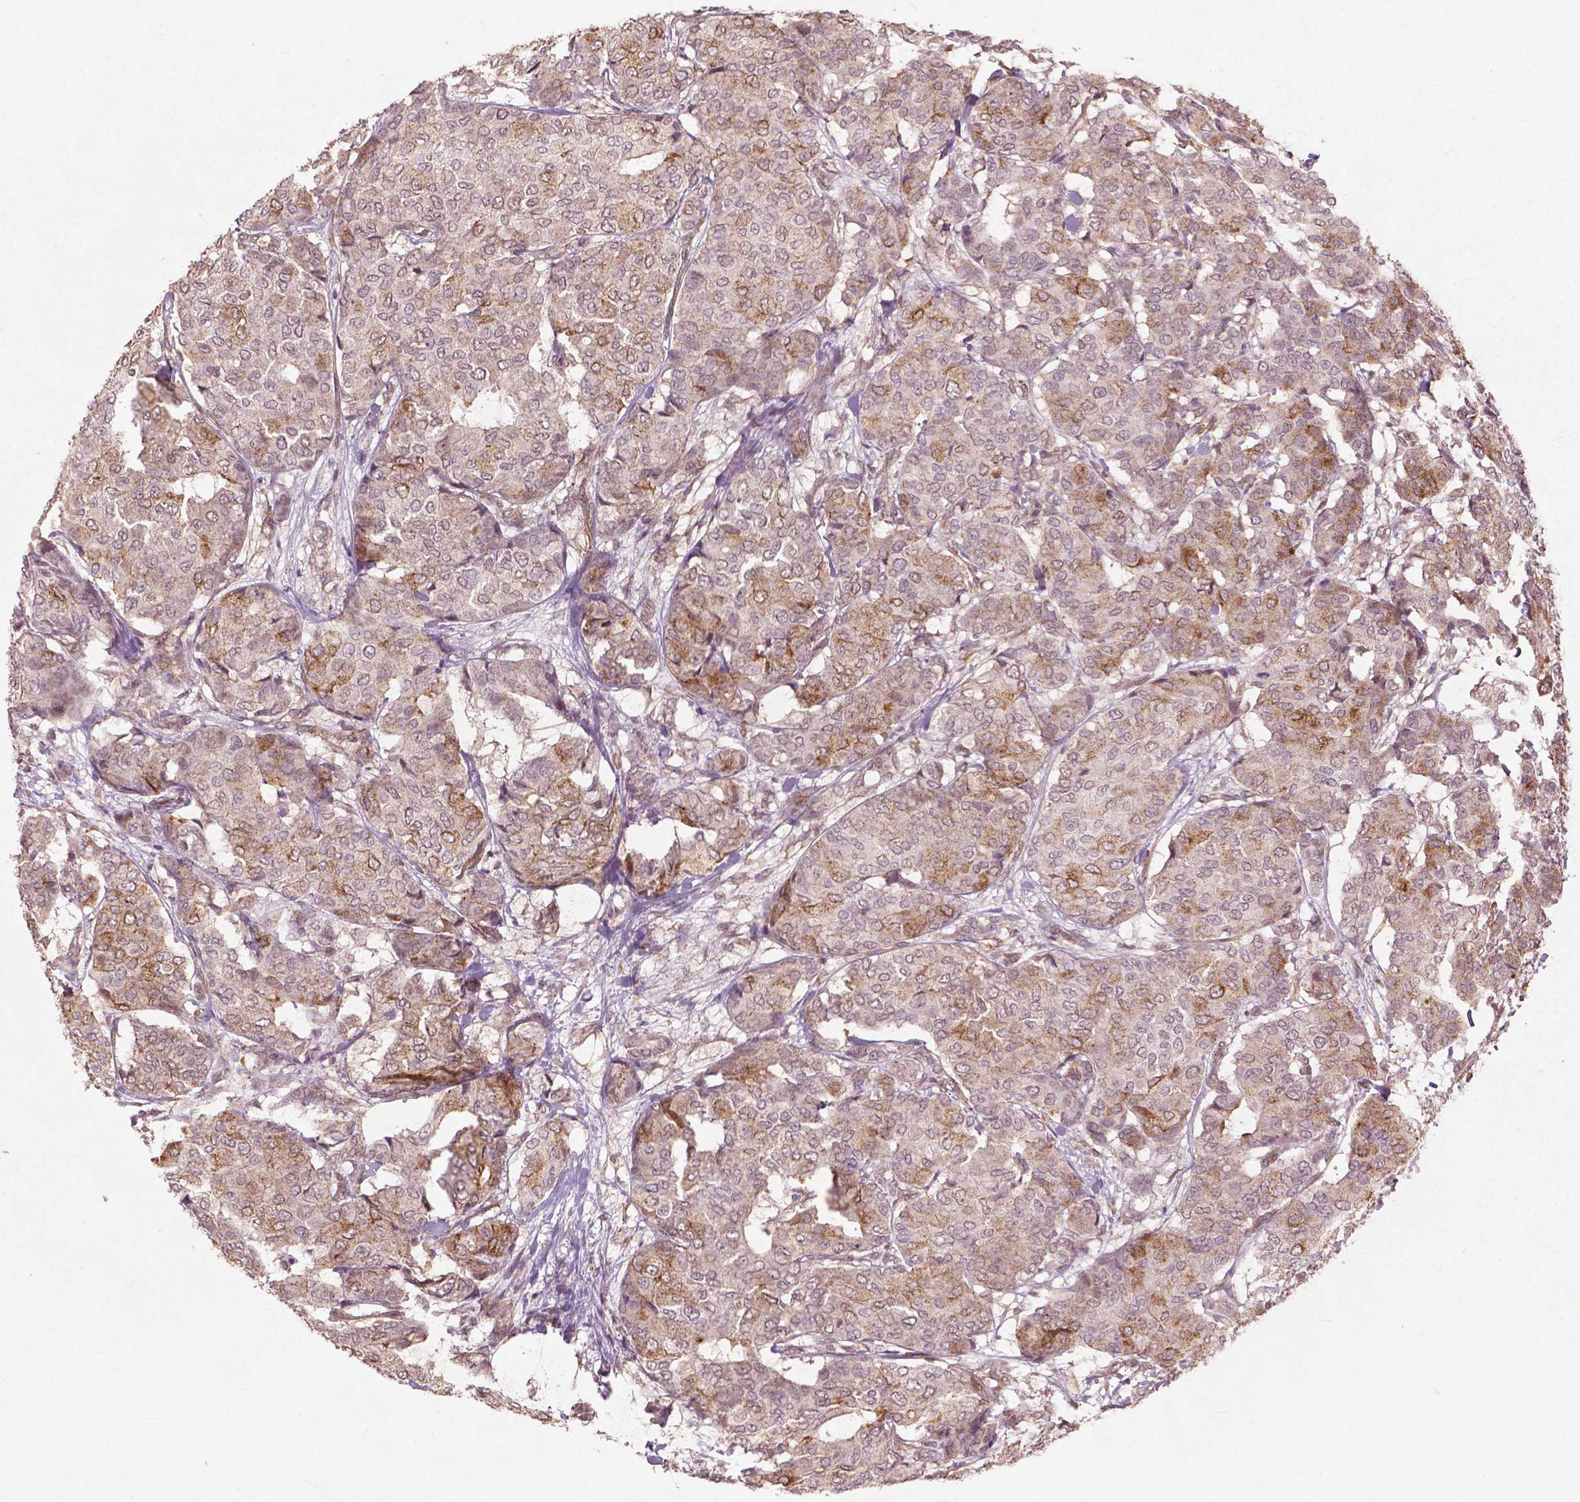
{"staining": {"intensity": "moderate", "quantity": "<25%", "location": "cytoplasmic/membranous"}, "tissue": "breast cancer", "cell_type": "Tumor cells", "image_type": "cancer", "snomed": [{"axis": "morphology", "description": "Duct carcinoma"}, {"axis": "topography", "description": "Breast"}], "caption": "The immunohistochemical stain highlights moderate cytoplasmic/membranous positivity in tumor cells of breast cancer tissue.", "gene": "SMAD2", "patient": {"sex": "female", "age": 75}}